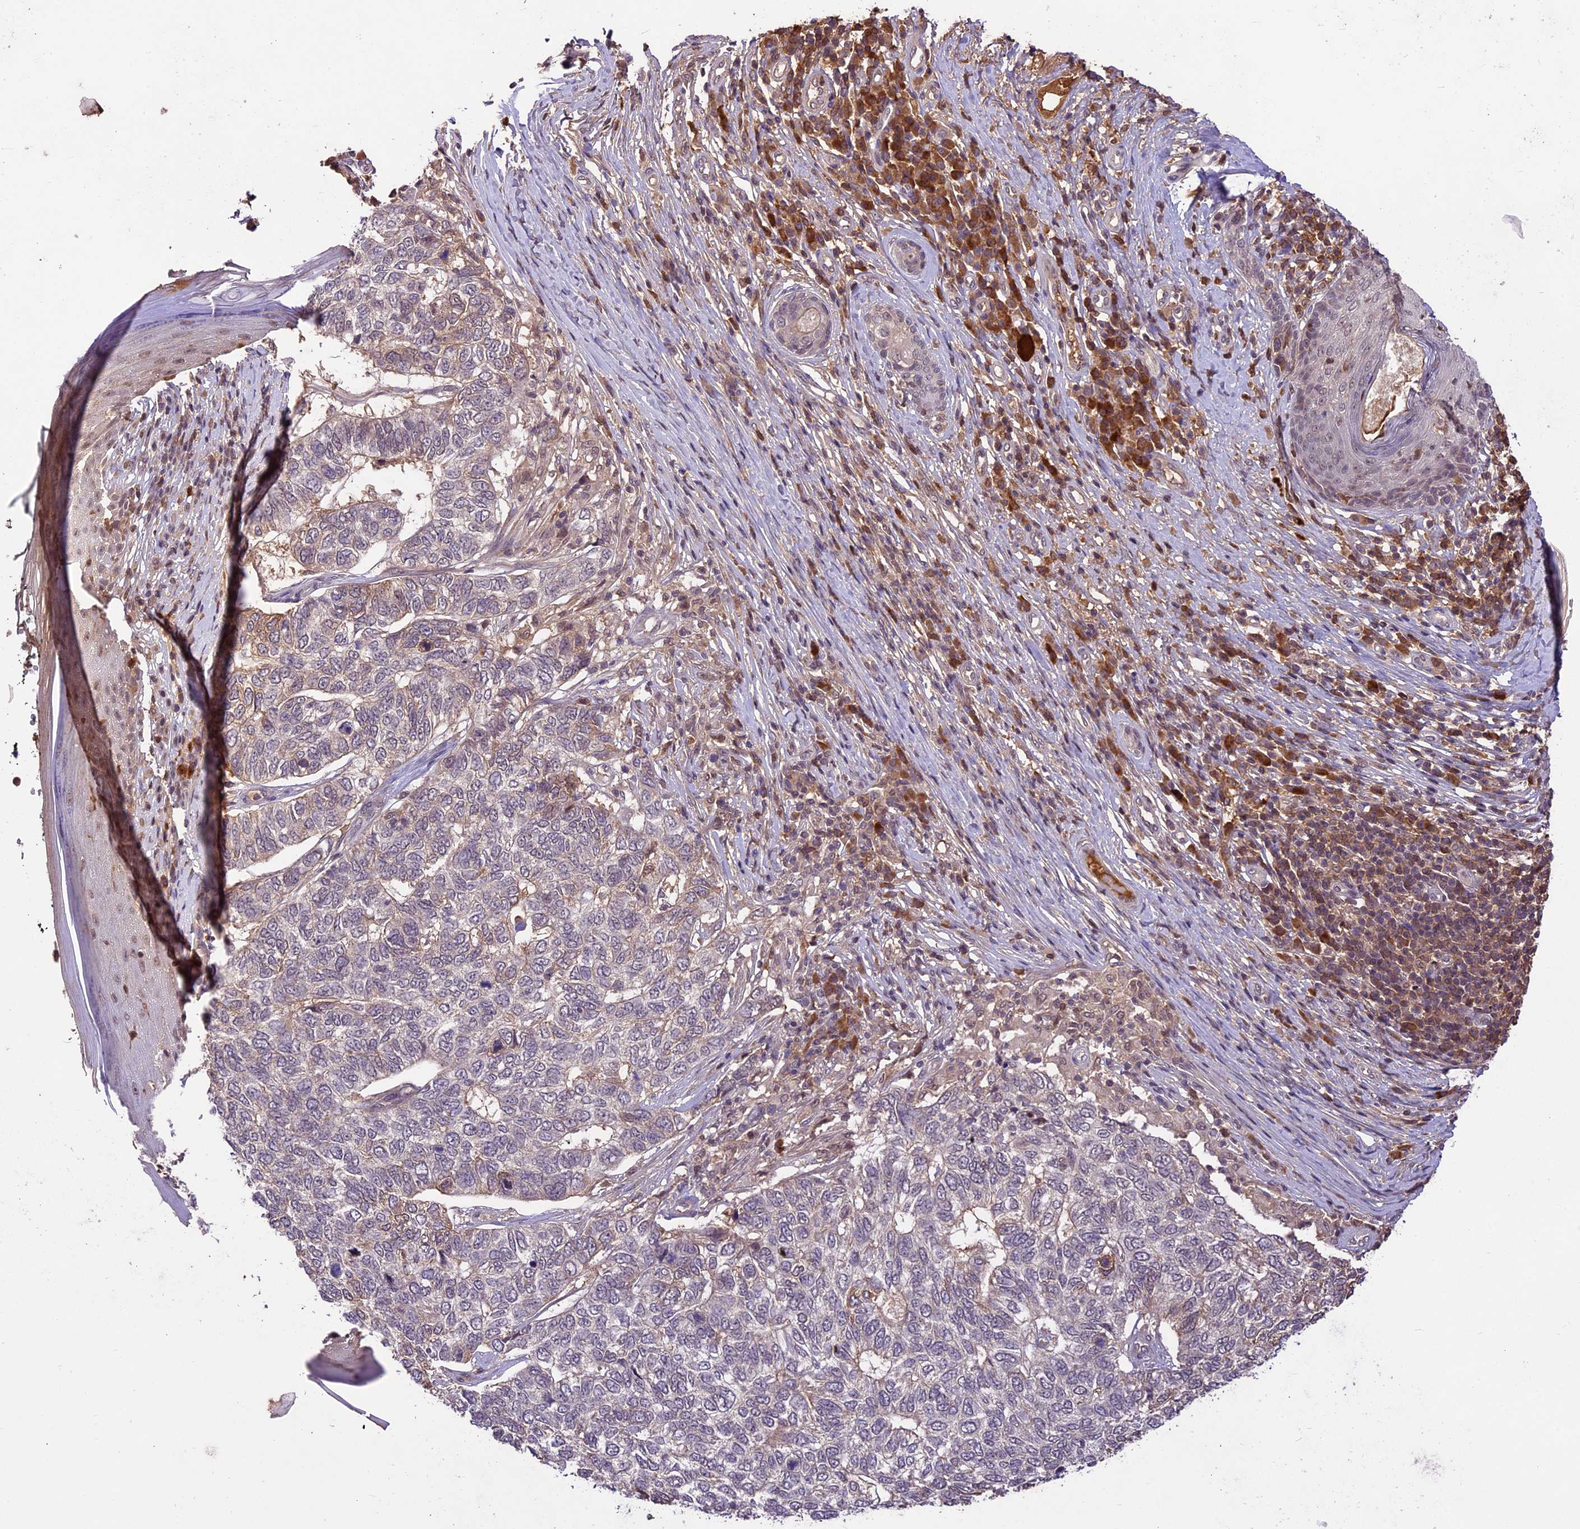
{"staining": {"intensity": "weak", "quantity": "<25%", "location": "cytoplasmic/membranous"}, "tissue": "skin cancer", "cell_type": "Tumor cells", "image_type": "cancer", "snomed": [{"axis": "morphology", "description": "Basal cell carcinoma"}, {"axis": "topography", "description": "Skin"}], "caption": "Protein analysis of skin basal cell carcinoma shows no significant expression in tumor cells.", "gene": "ATP10A", "patient": {"sex": "female", "age": 65}}